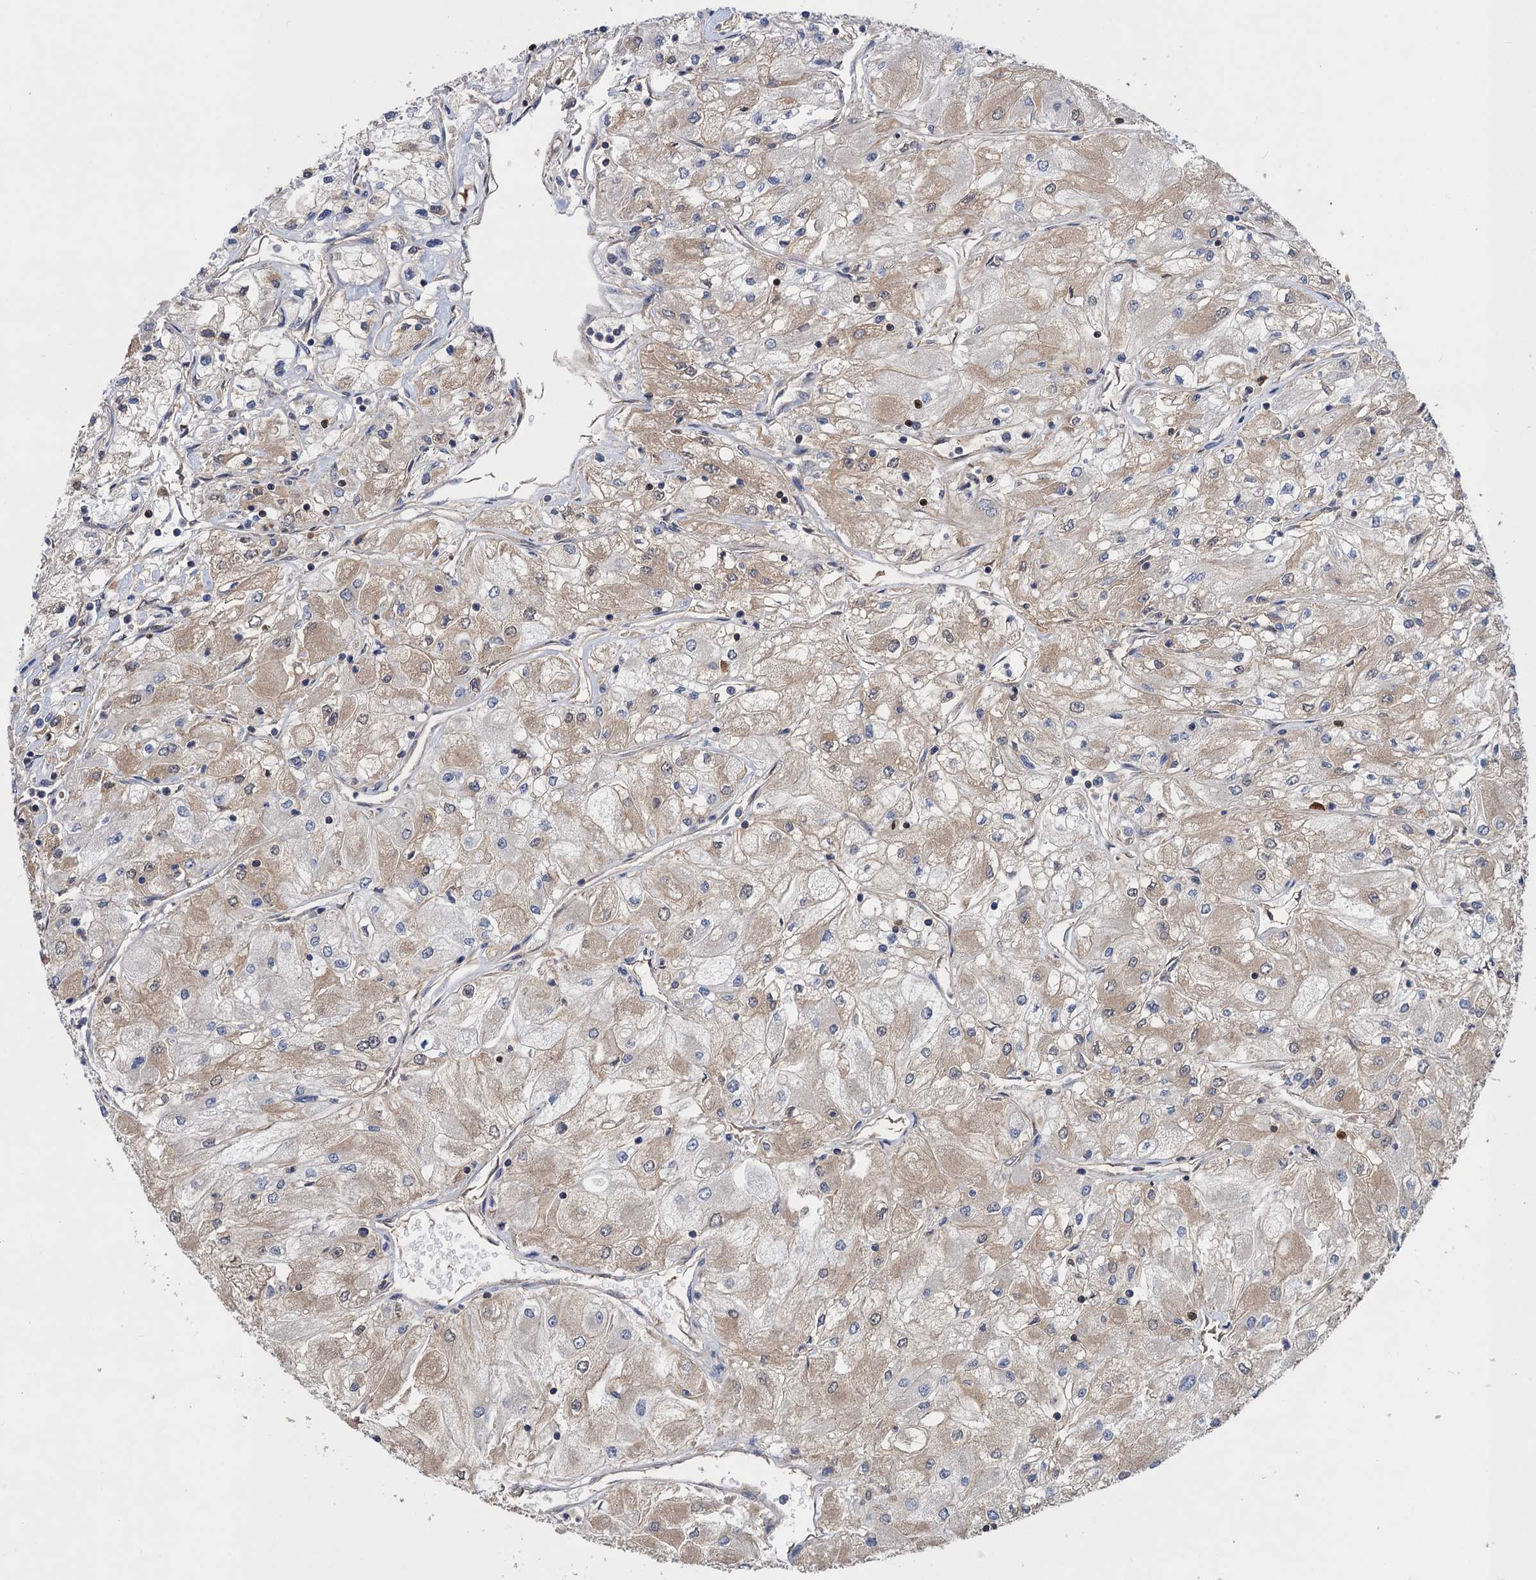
{"staining": {"intensity": "weak", "quantity": ">75%", "location": "cytoplasmic/membranous"}, "tissue": "renal cancer", "cell_type": "Tumor cells", "image_type": "cancer", "snomed": [{"axis": "morphology", "description": "Adenocarcinoma, NOS"}, {"axis": "topography", "description": "Kidney"}], "caption": "A histopathology image showing weak cytoplasmic/membranous expression in approximately >75% of tumor cells in renal cancer, as visualized by brown immunohistochemical staining.", "gene": "DGKA", "patient": {"sex": "male", "age": 80}}